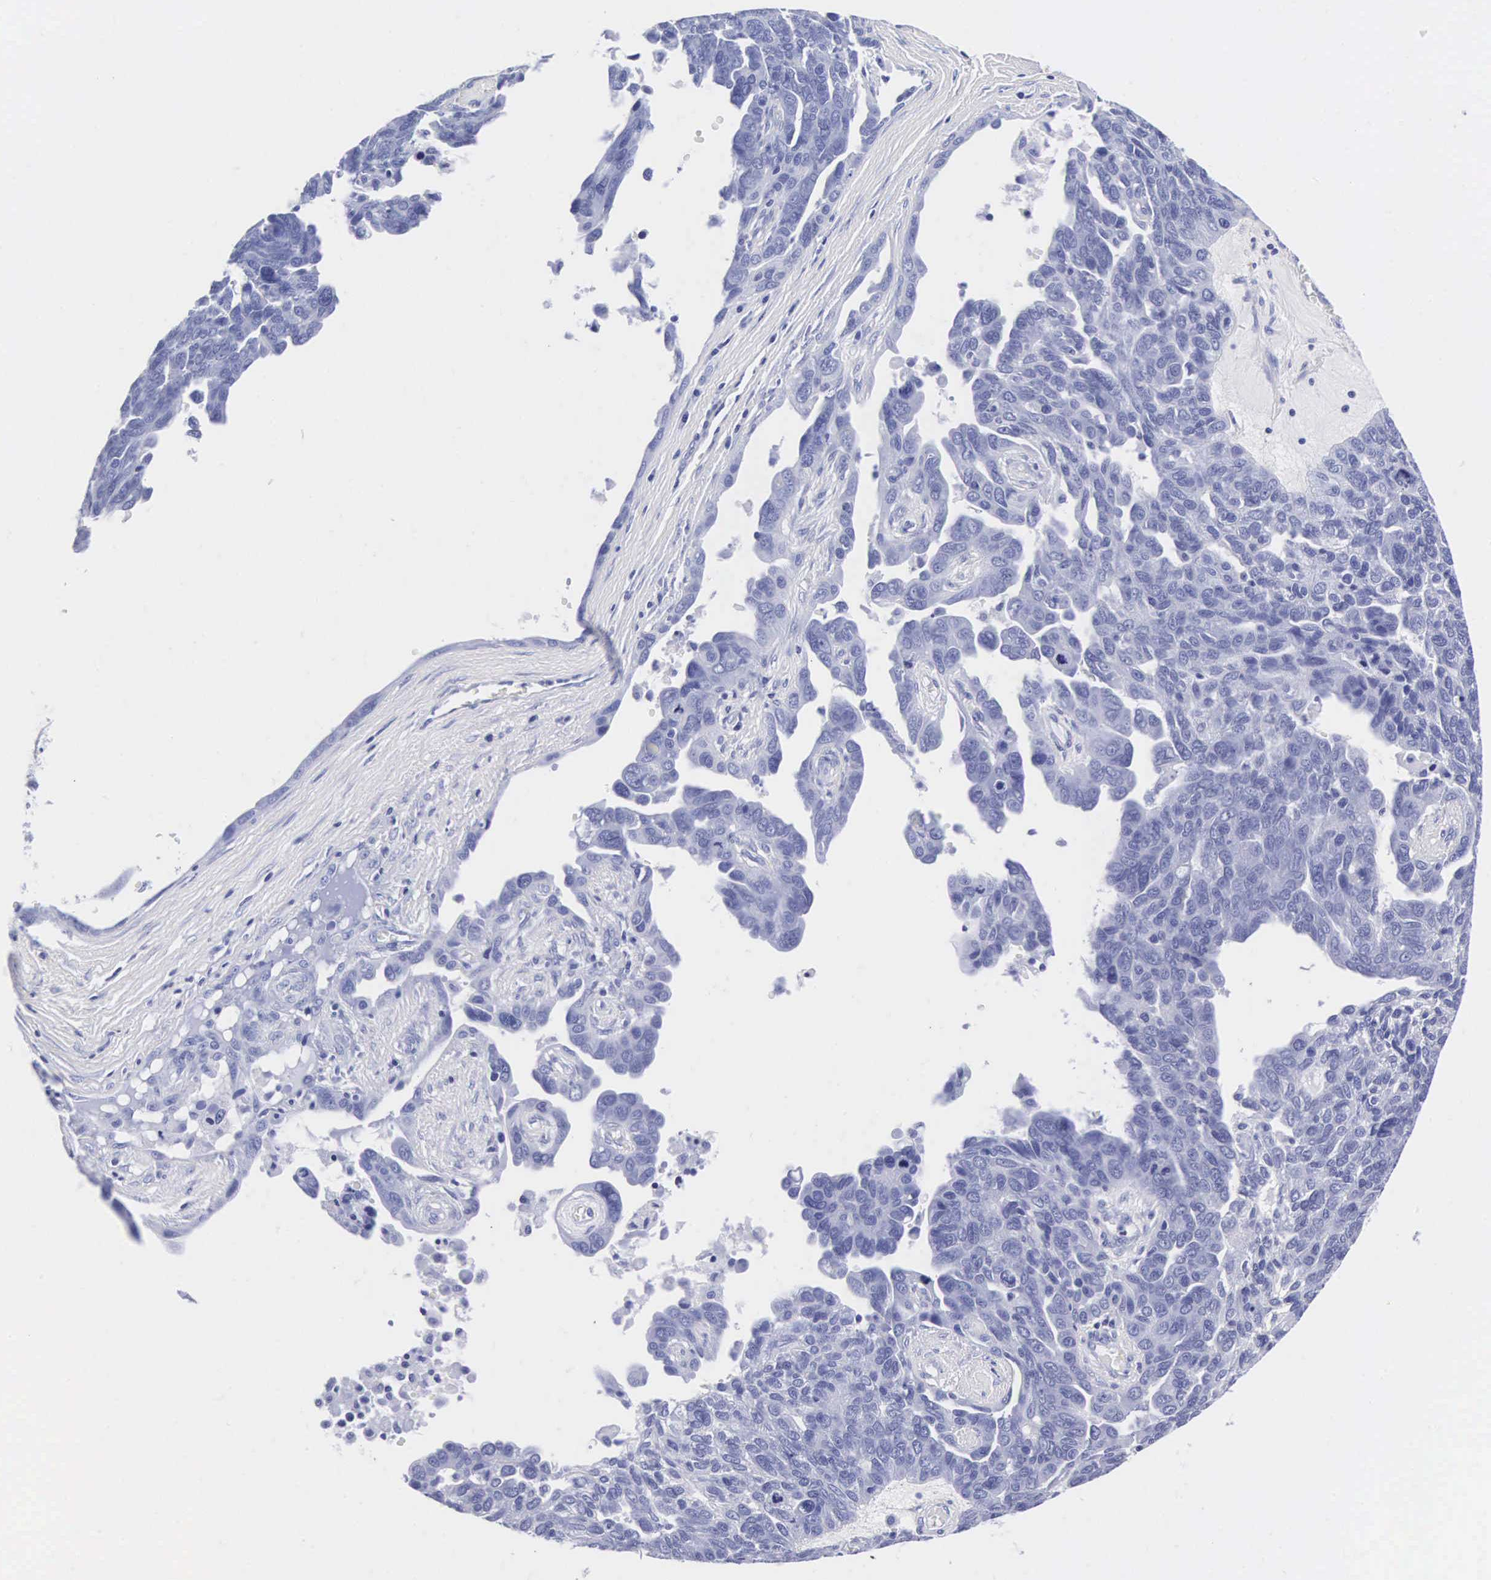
{"staining": {"intensity": "negative", "quantity": "none", "location": "none"}, "tissue": "ovarian cancer", "cell_type": "Tumor cells", "image_type": "cancer", "snomed": [{"axis": "morphology", "description": "Cystadenocarcinoma, serous, NOS"}, {"axis": "topography", "description": "Ovary"}], "caption": "IHC of ovarian cancer exhibits no expression in tumor cells.", "gene": "INS", "patient": {"sex": "female", "age": 64}}